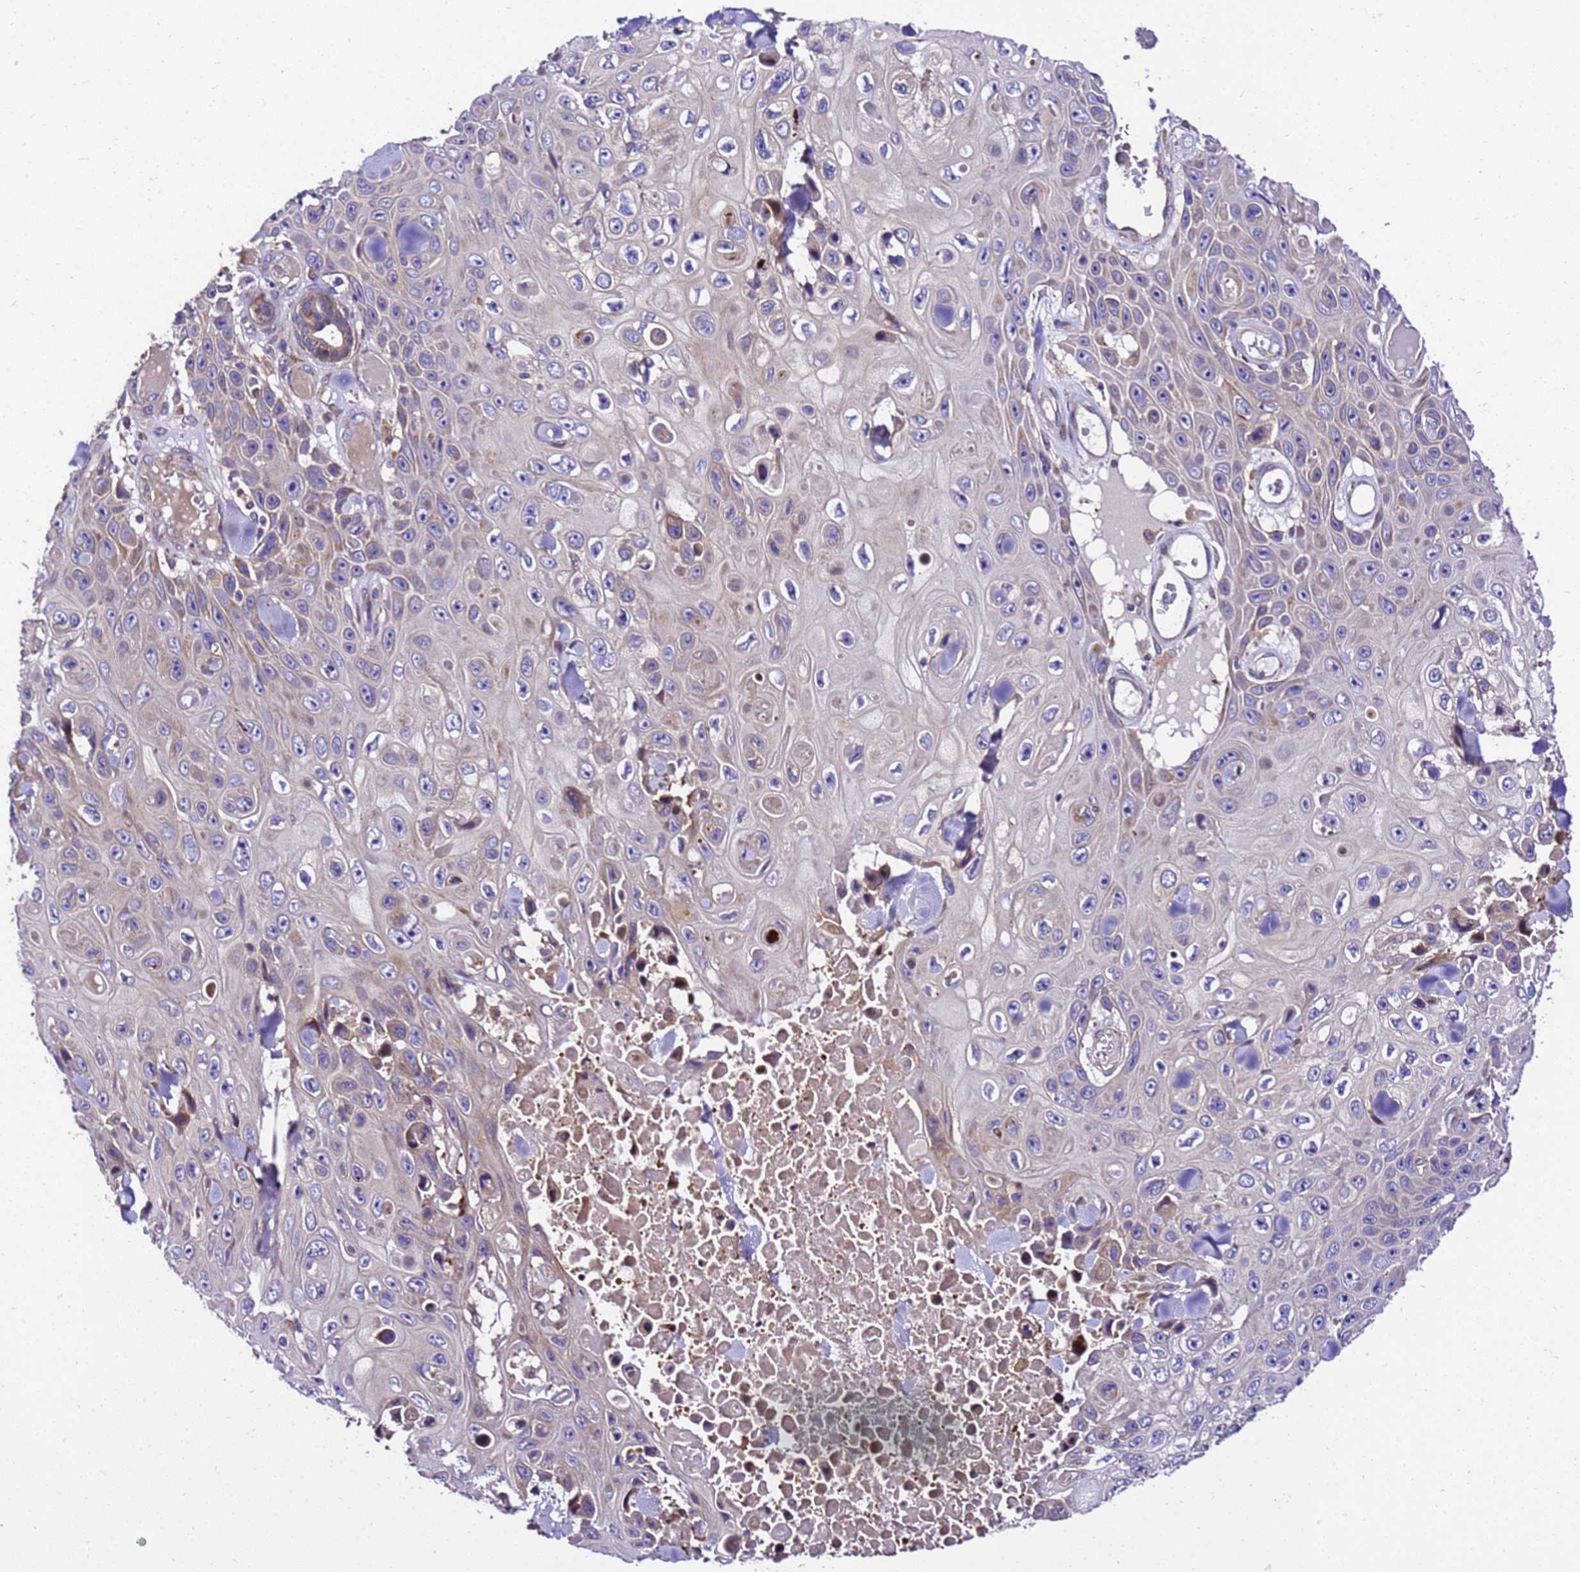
{"staining": {"intensity": "weak", "quantity": "<25%", "location": "cytoplasmic/membranous"}, "tissue": "skin cancer", "cell_type": "Tumor cells", "image_type": "cancer", "snomed": [{"axis": "morphology", "description": "Squamous cell carcinoma, NOS"}, {"axis": "topography", "description": "Skin"}], "caption": "A high-resolution photomicrograph shows immunohistochemistry (IHC) staining of skin cancer (squamous cell carcinoma), which demonstrates no significant staining in tumor cells.", "gene": "ZNF417", "patient": {"sex": "male", "age": 82}}